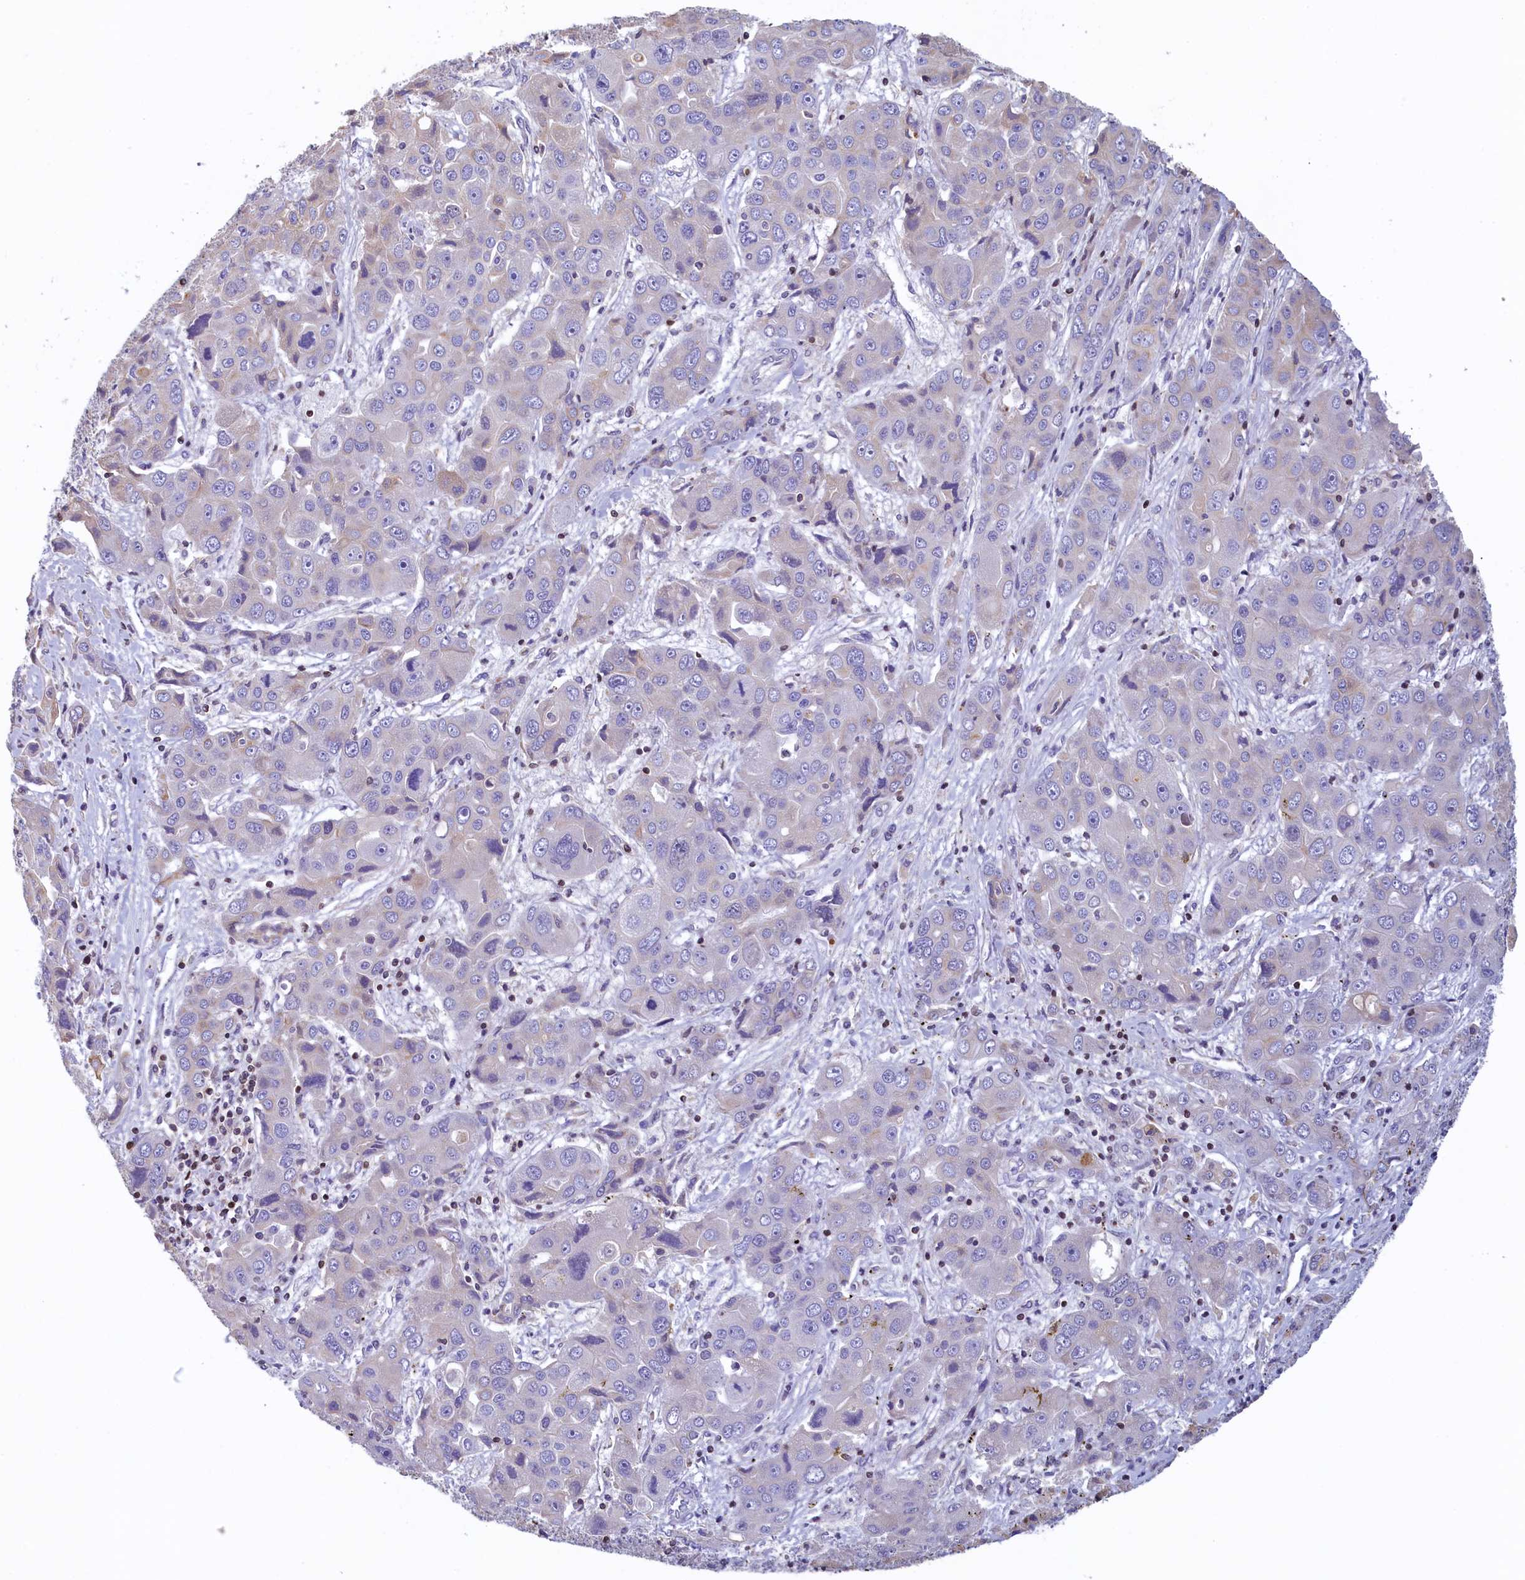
{"staining": {"intensity": "negative", "quantity": "none", "location": "none"}, "tissue": "liver cancer", "cell_type": "Tumor cells", "image_type": "cancer", "snomed": [{"axis": "morphology", "description": "Cholangiocarcinoma"}, {"axis": "topography", "description": "Liver"}], "caption": "High power microscopy histopathology image of an immunohistochemistry (IHC) image of liver cholangiocarcinoma, revealing no significant positivity in tumor cells.", "gene": "TRAF3IP3", "patient": {"sex": "male", "age": 67}}